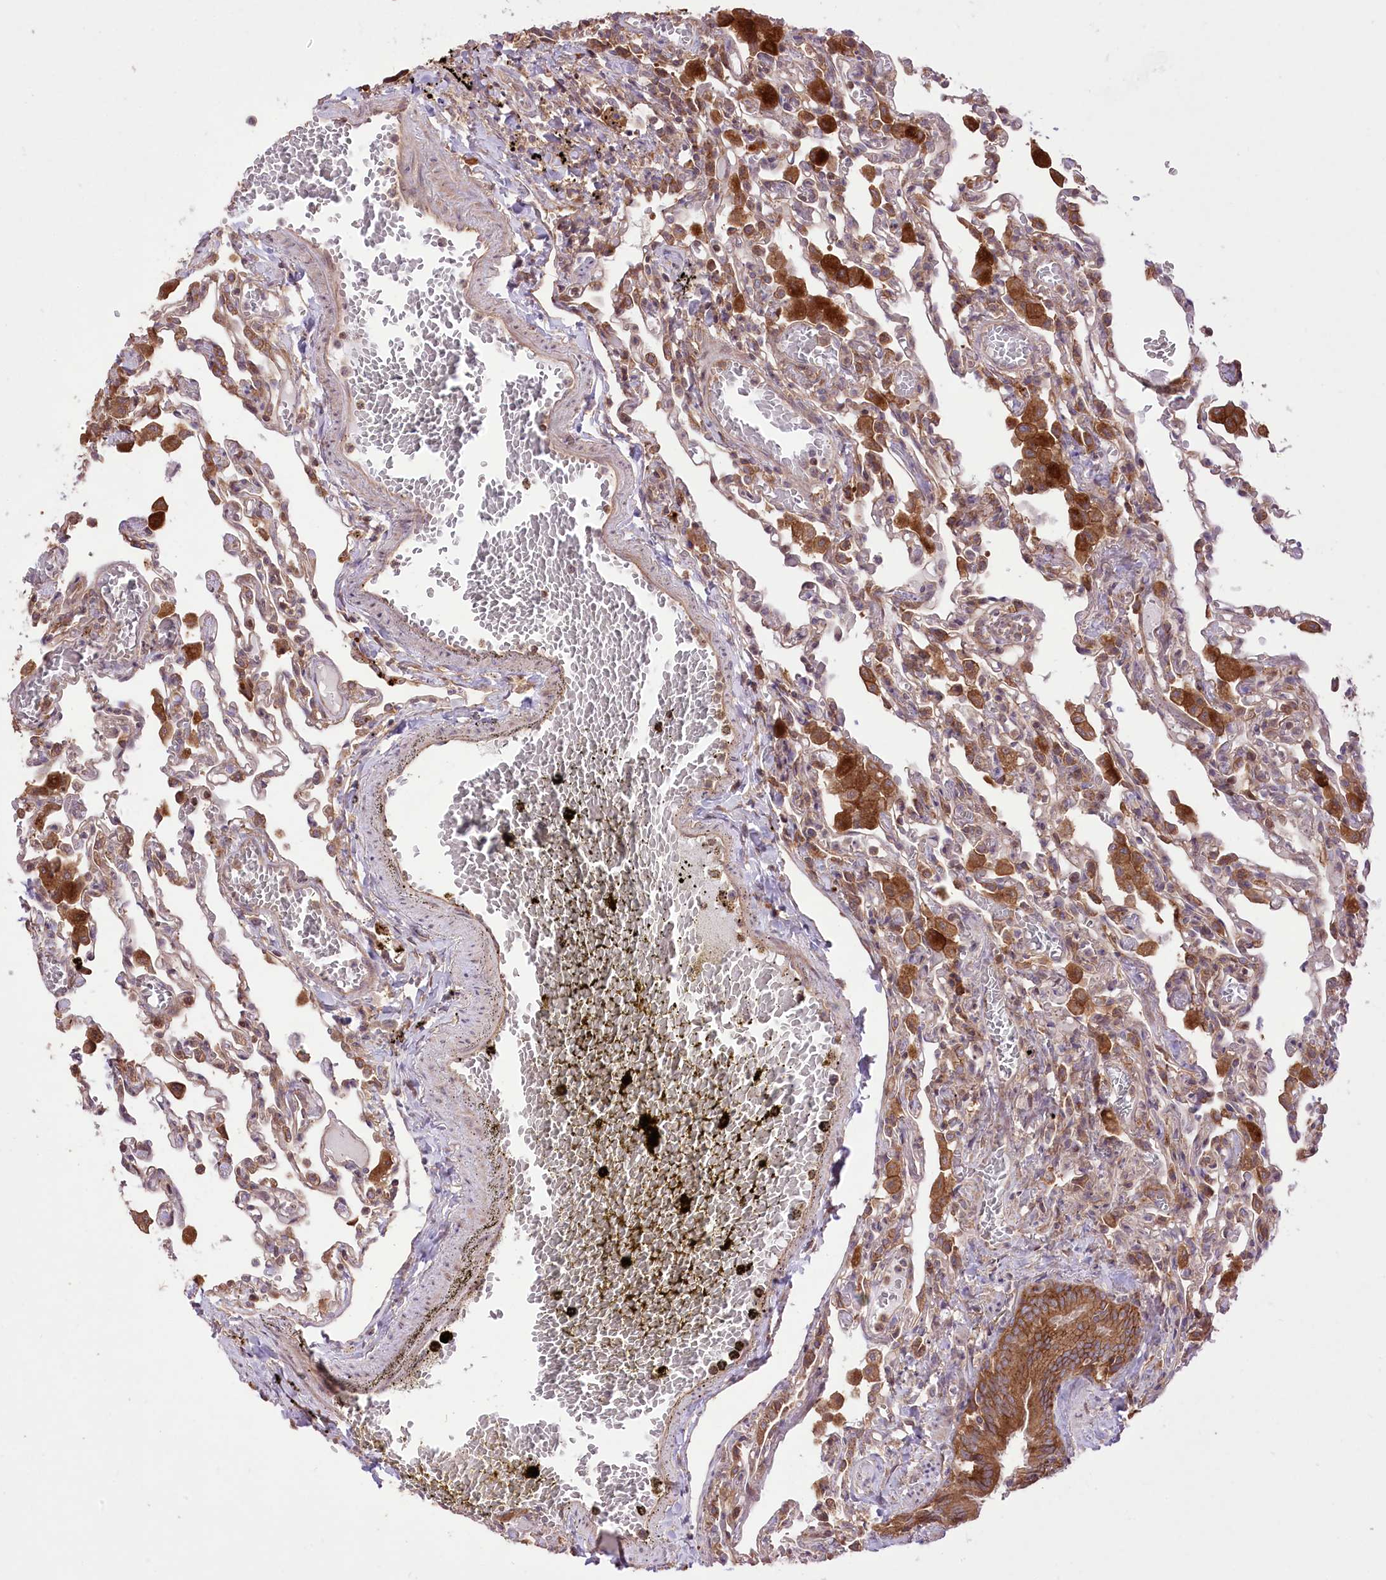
{"staining": {"intensity": "moderate", "quantity": "25%-75%", "location": "cytoplasmic/membranous"}, "tissue": "lung", "cell_type": "Alveolar cells", "image_type": "normal", "snomed": [{"axis": "morphology", "description": "Normal tissue, NOS"}, {"axis": "topography", "description": "Bronchus"}, {"axis": "topography", "description": "Lung"}], "caption": "Lung stained for a protein reveals moderate cytoplasmic/membranous positivity in alveolar cells.", "gene": "XYLB", "patient": {"sex": "female", "age": 49}}